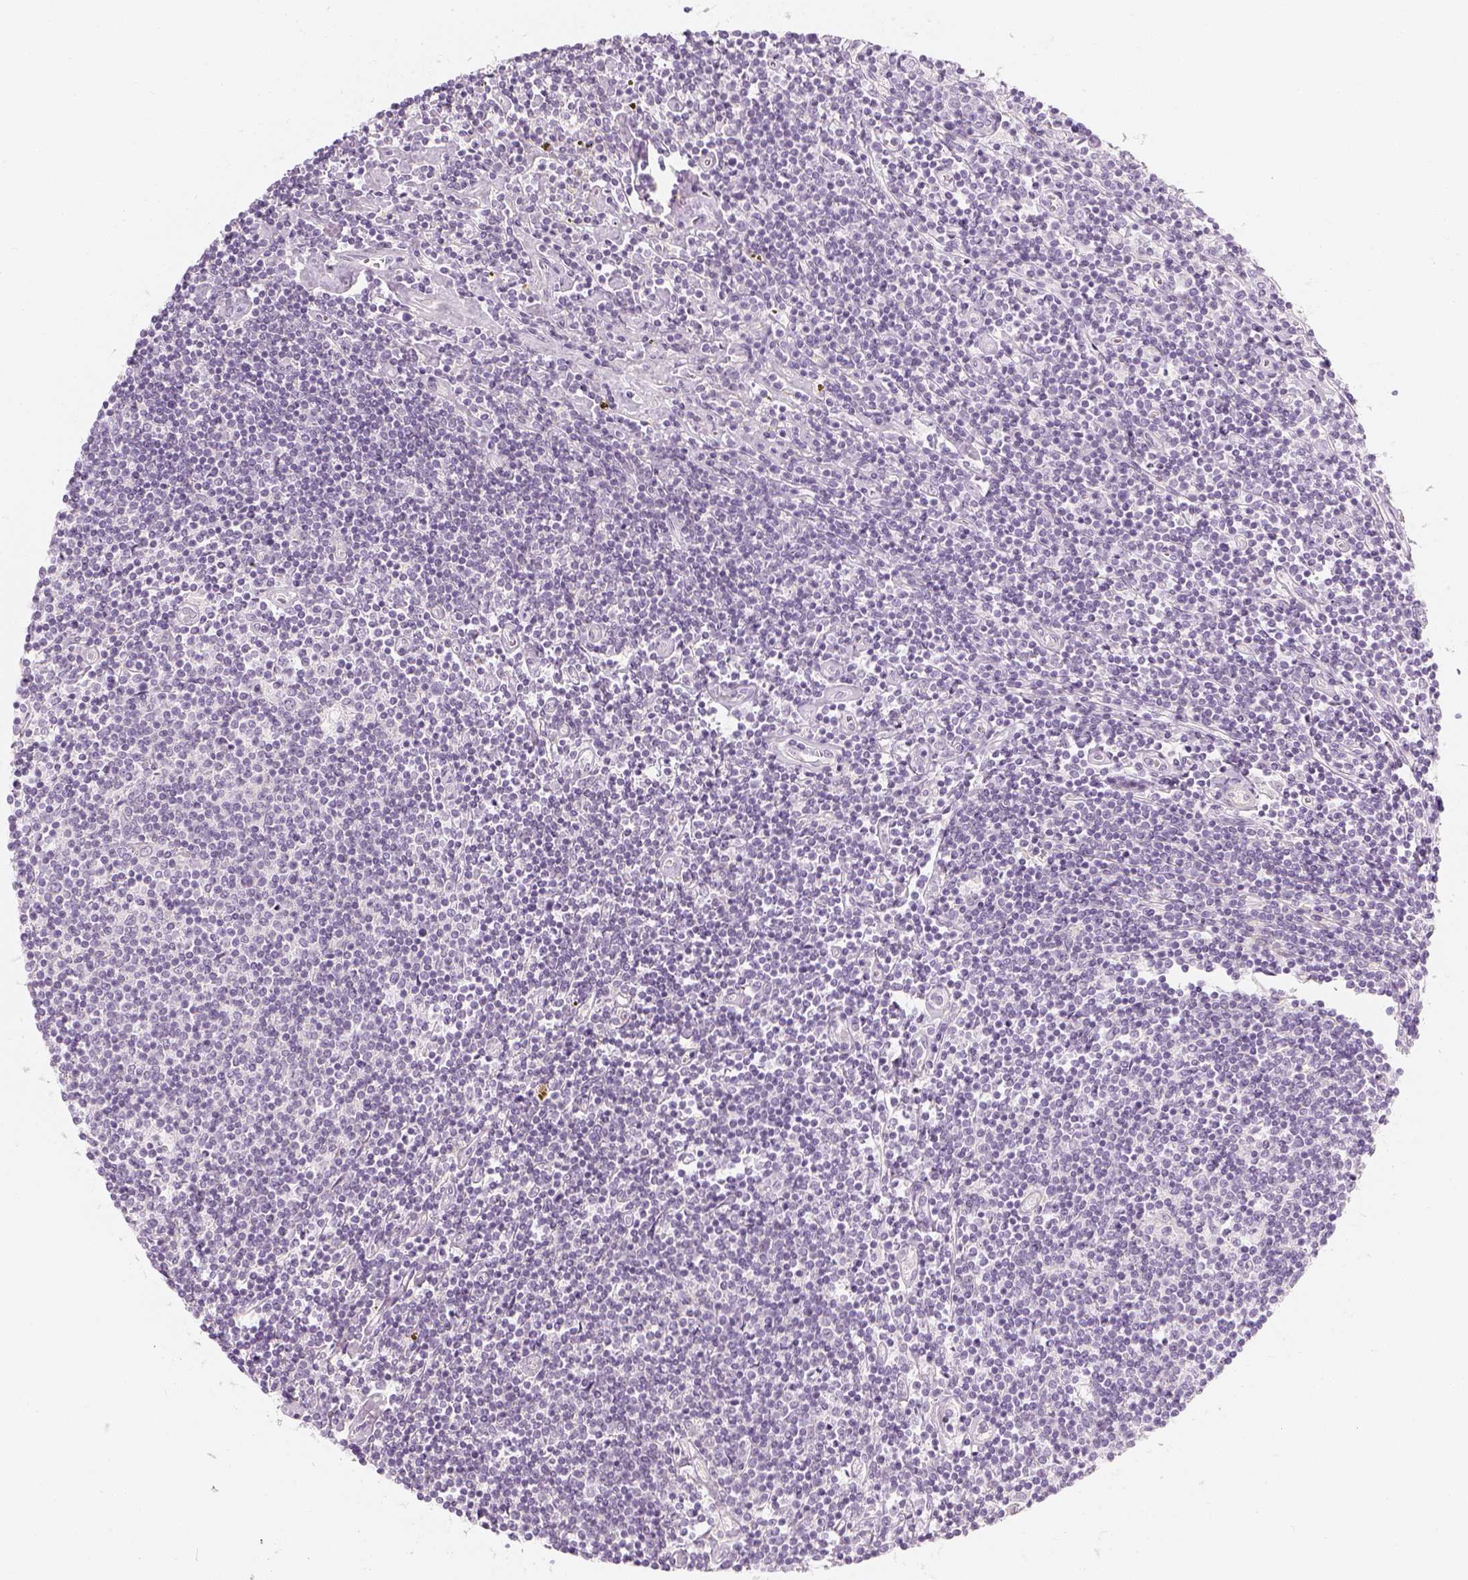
{"staining": {"intensity": "negative", "quantity": "none", "location": "none"}, "tissue": "lymphoma", "cell_type": "Tumor cells", "image_type": "cancer", "snomed": [{"axis": "morphology", "description": "Hodgkin's disease, NOS"}, {"axis": "topography", "description": "Lymph node"}], "caption": "Immunohistochemistry (IHC) of human Hodgkin's disease displays no expression in tumor cells. (Immunohistochemistry (IHC), brightfield microscopy, high magnification).", "gene": "PRAME", "patient": {"sex": "male", "age": 40}}